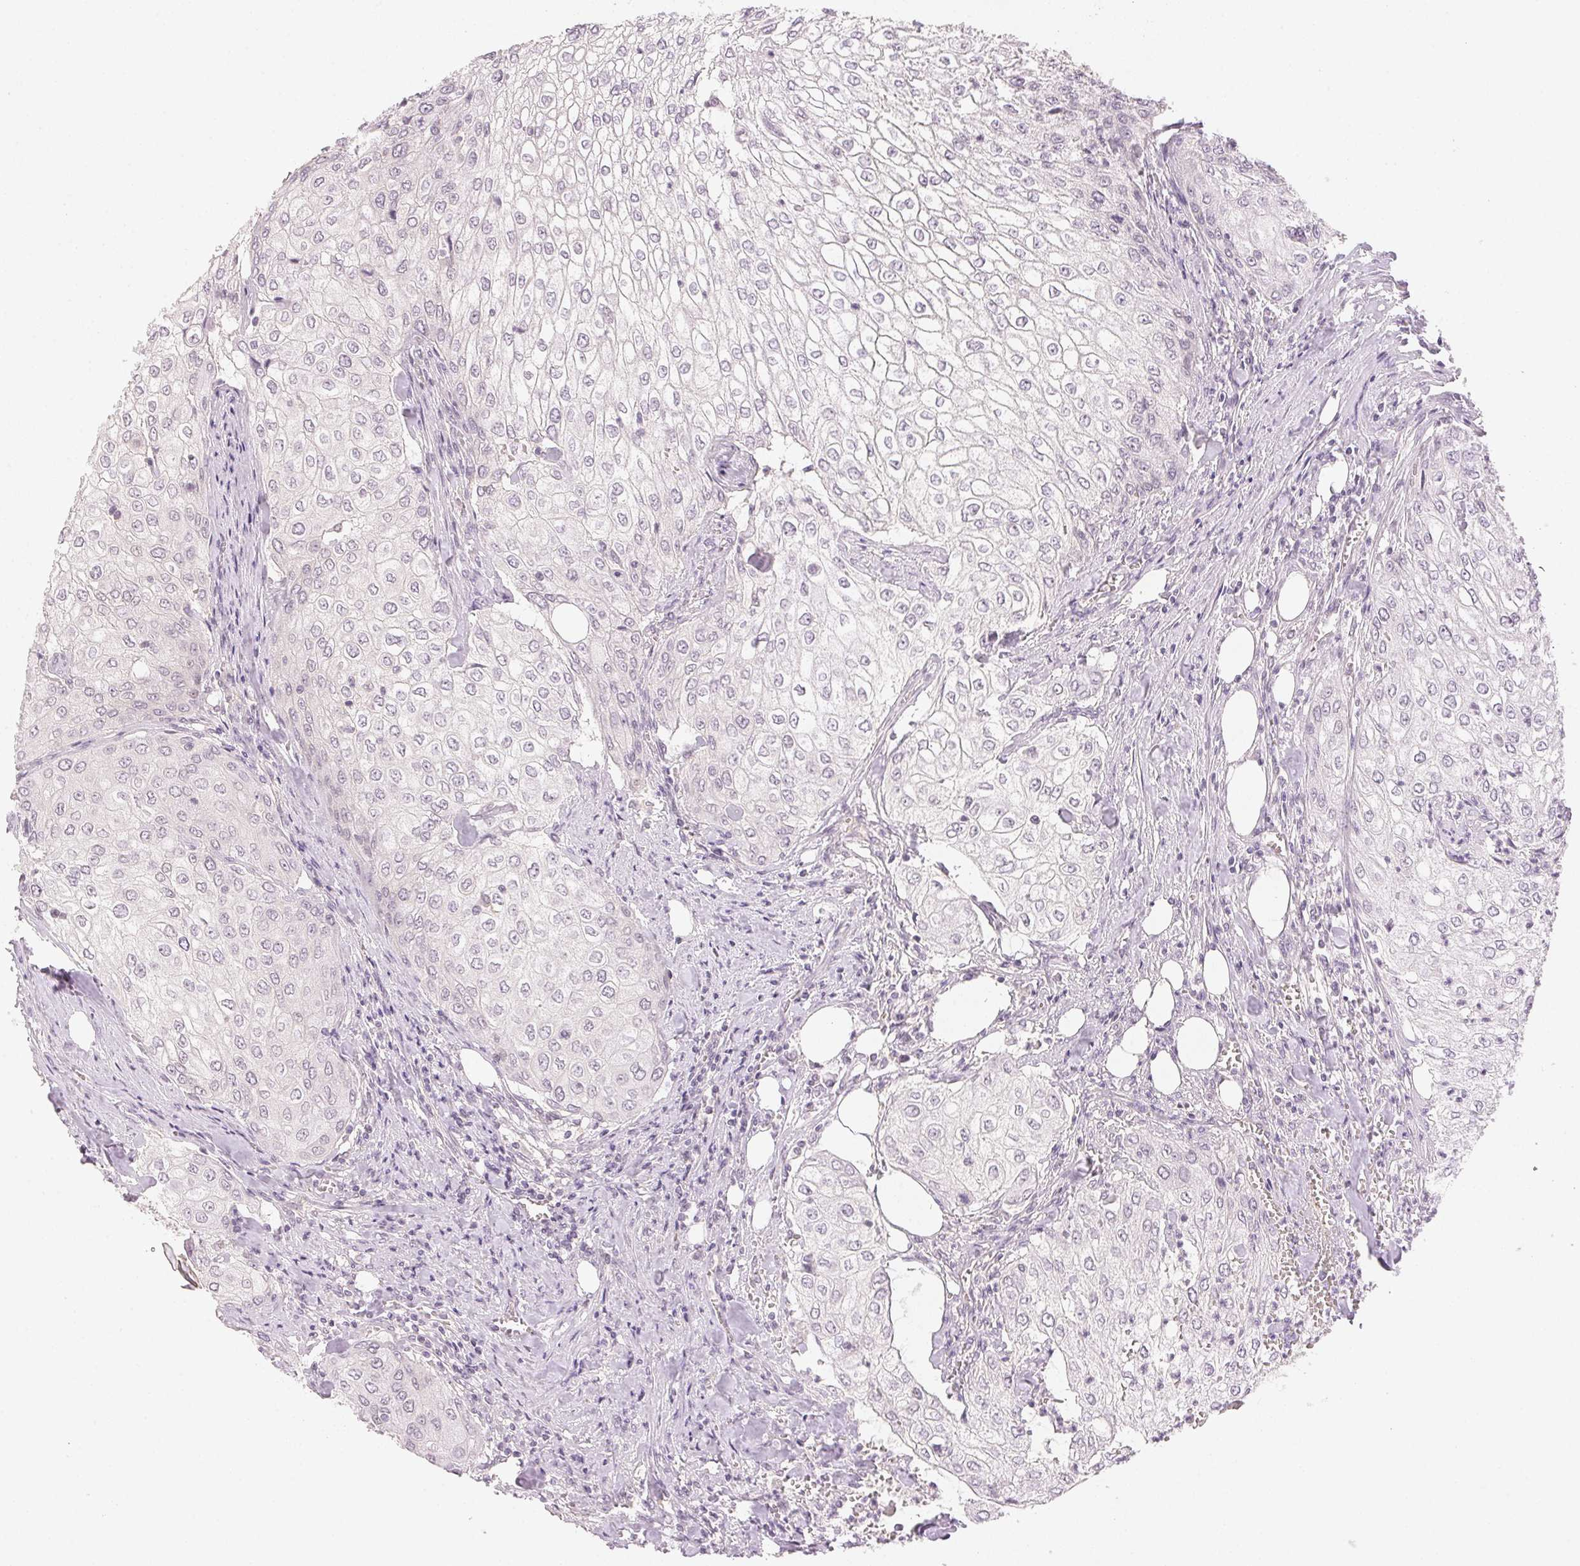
{"staining": {"intensity": "negative", "quantity": "none", "location": "none"}, "tissue": "urothelial cancer", "cell_type": "Tumor cells", "image_type": "cancer", "snomed": [{"axis": "morphology", "description": "Urothelial carcinoma, High grade"}, {"axis": "topography", "description": "Urinary bladder"}], "caption": "A histopathology image of human urothelial carcinoma (high-grade) is negative for staining in tumor cells.", "gene": "KPRP", "patient": {"sex": "male", "age": 62}}